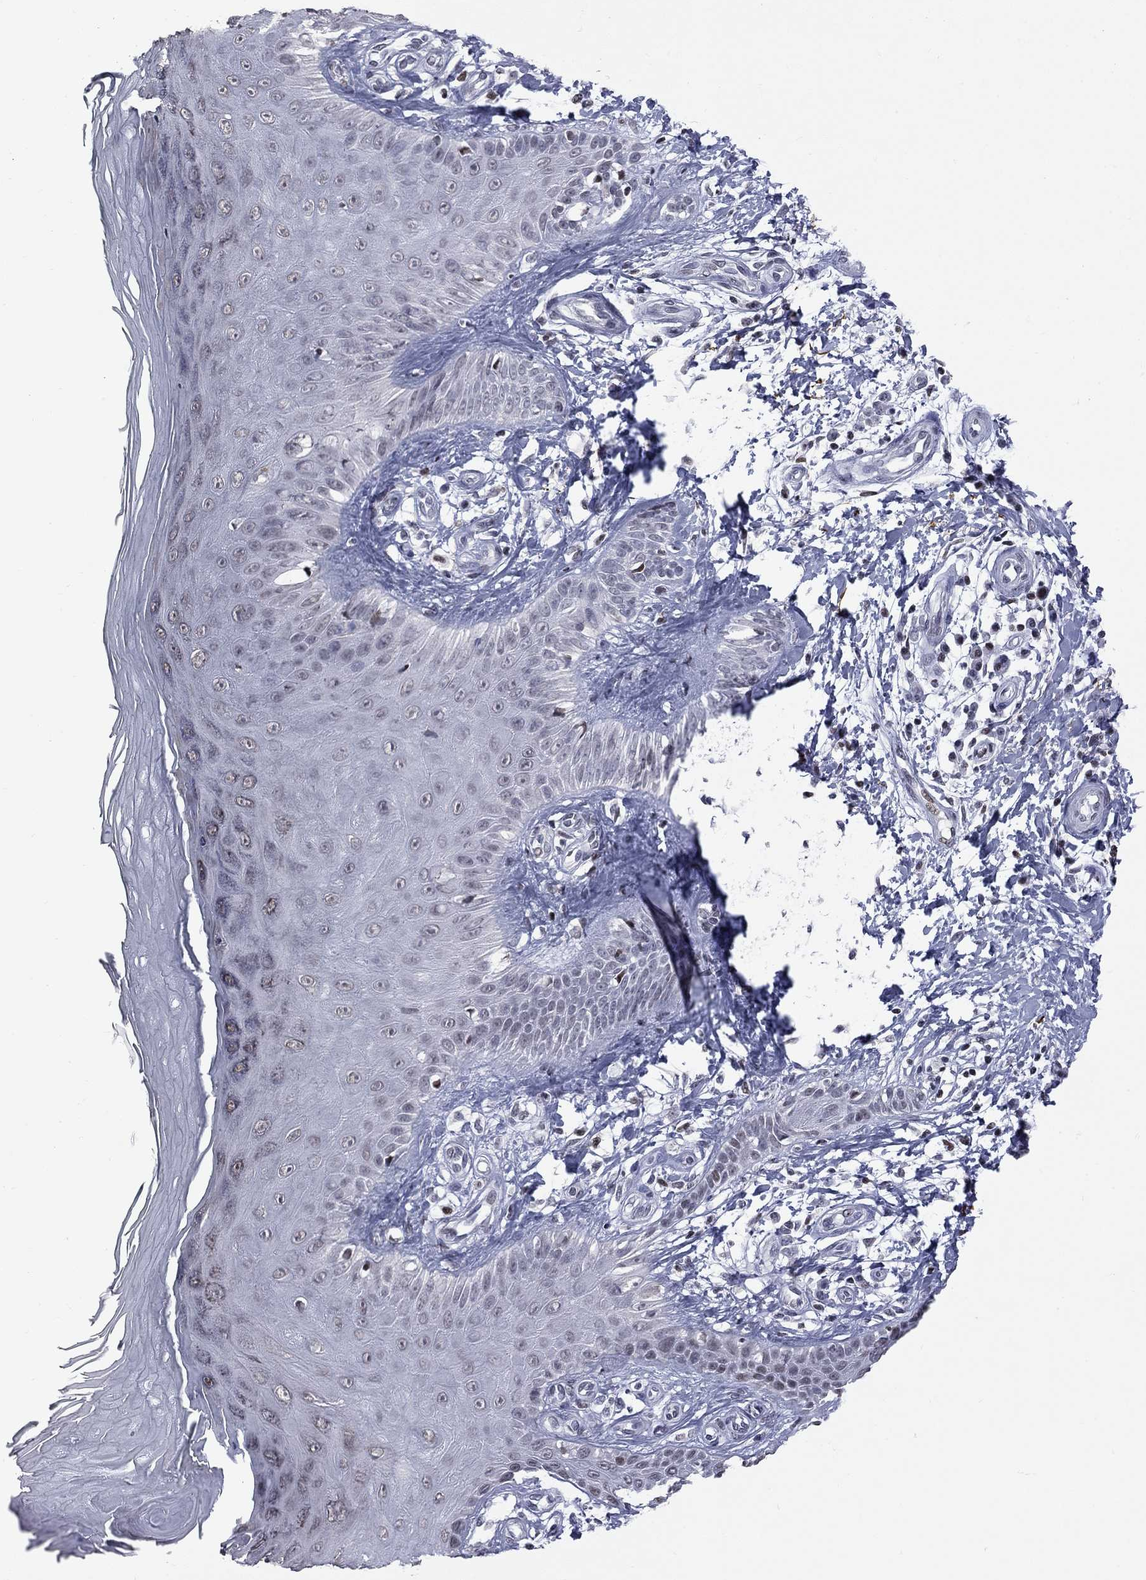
{"staining": {"intensity": "negative", "quantity": "none", "location": "none"}, "tissue": "skin", "cell_type": "Fibroblasts", "image_type": "normal", "snomed": [{"axis": "morphology", "description": "Normal tissue, NOS"}, {"axis": "morphology", "description": "Inflammation, NOS"}, {"axis": "morphology", "description": "Fibrosis, NOS"}, {"axis": "topography", "description": "Skin"}], "caption": "Immunohistochemical staining of normal skin shows no significant staining in fibroblasts.", "gene": "ZNF154", "patient": {"sex": "male", "age": 71}}